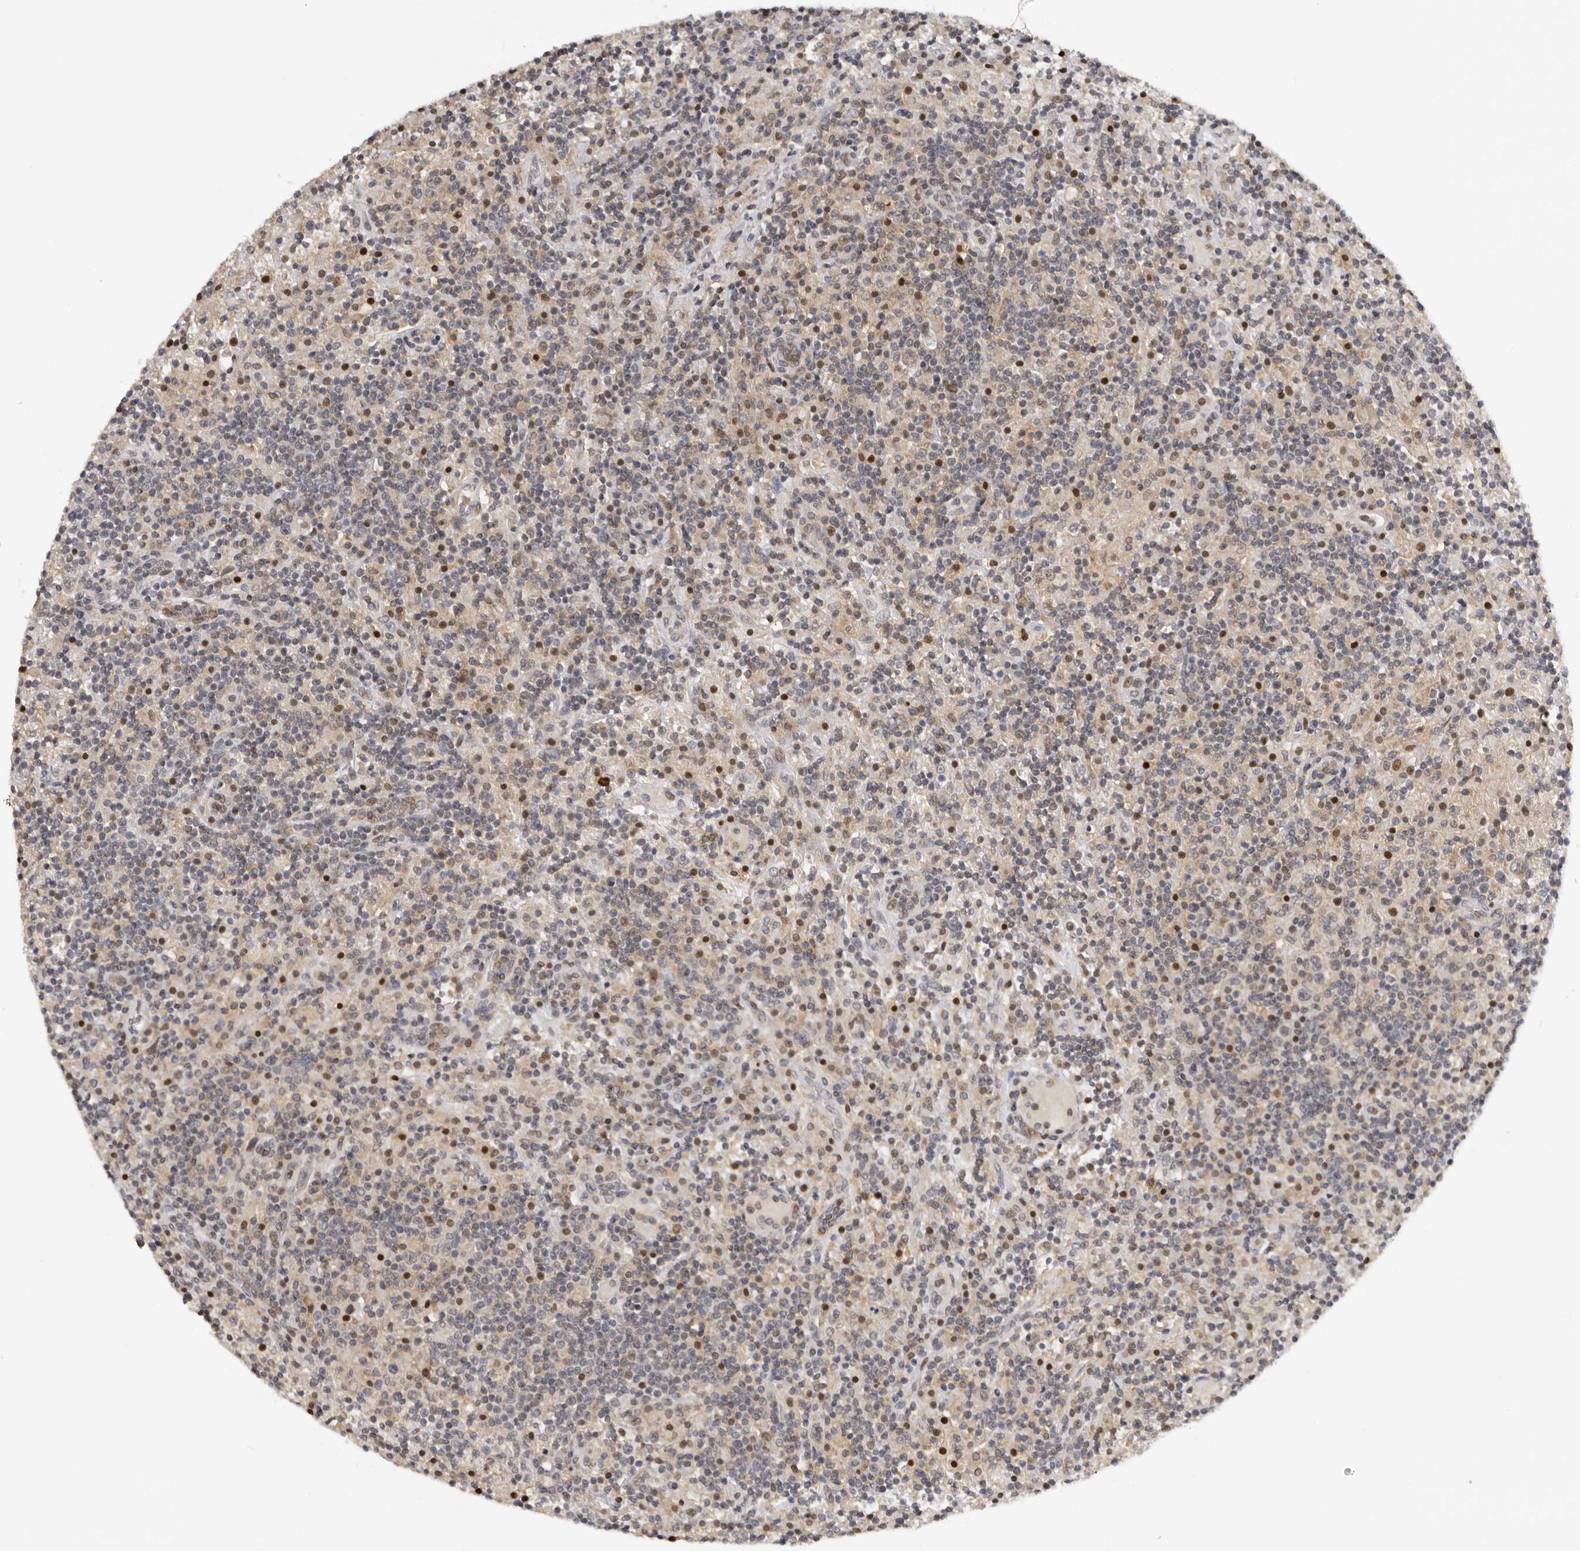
{"staining": {"intensity": "negative", "quantity": "none", "location": "none"}, "tissue": "lymphoma", "cell_type": "Tumor cells", "image_type": "cancer", "snomed": [{"axis": "morphology", "description": "Hodgkin's disease, NOS"}, {"axis": "topography", "description": "Lymph node"}], "caption": "High magnification brightfield microscopy of Hodgkin's disease stained with DAB (3,3'-diaminobenzidine) (brown) and counterstained with hematoxylin (blue): tumor cells show no significant positivity.", "gene": "KIF2B", "patient": {"sex": "male", "age": 70}}